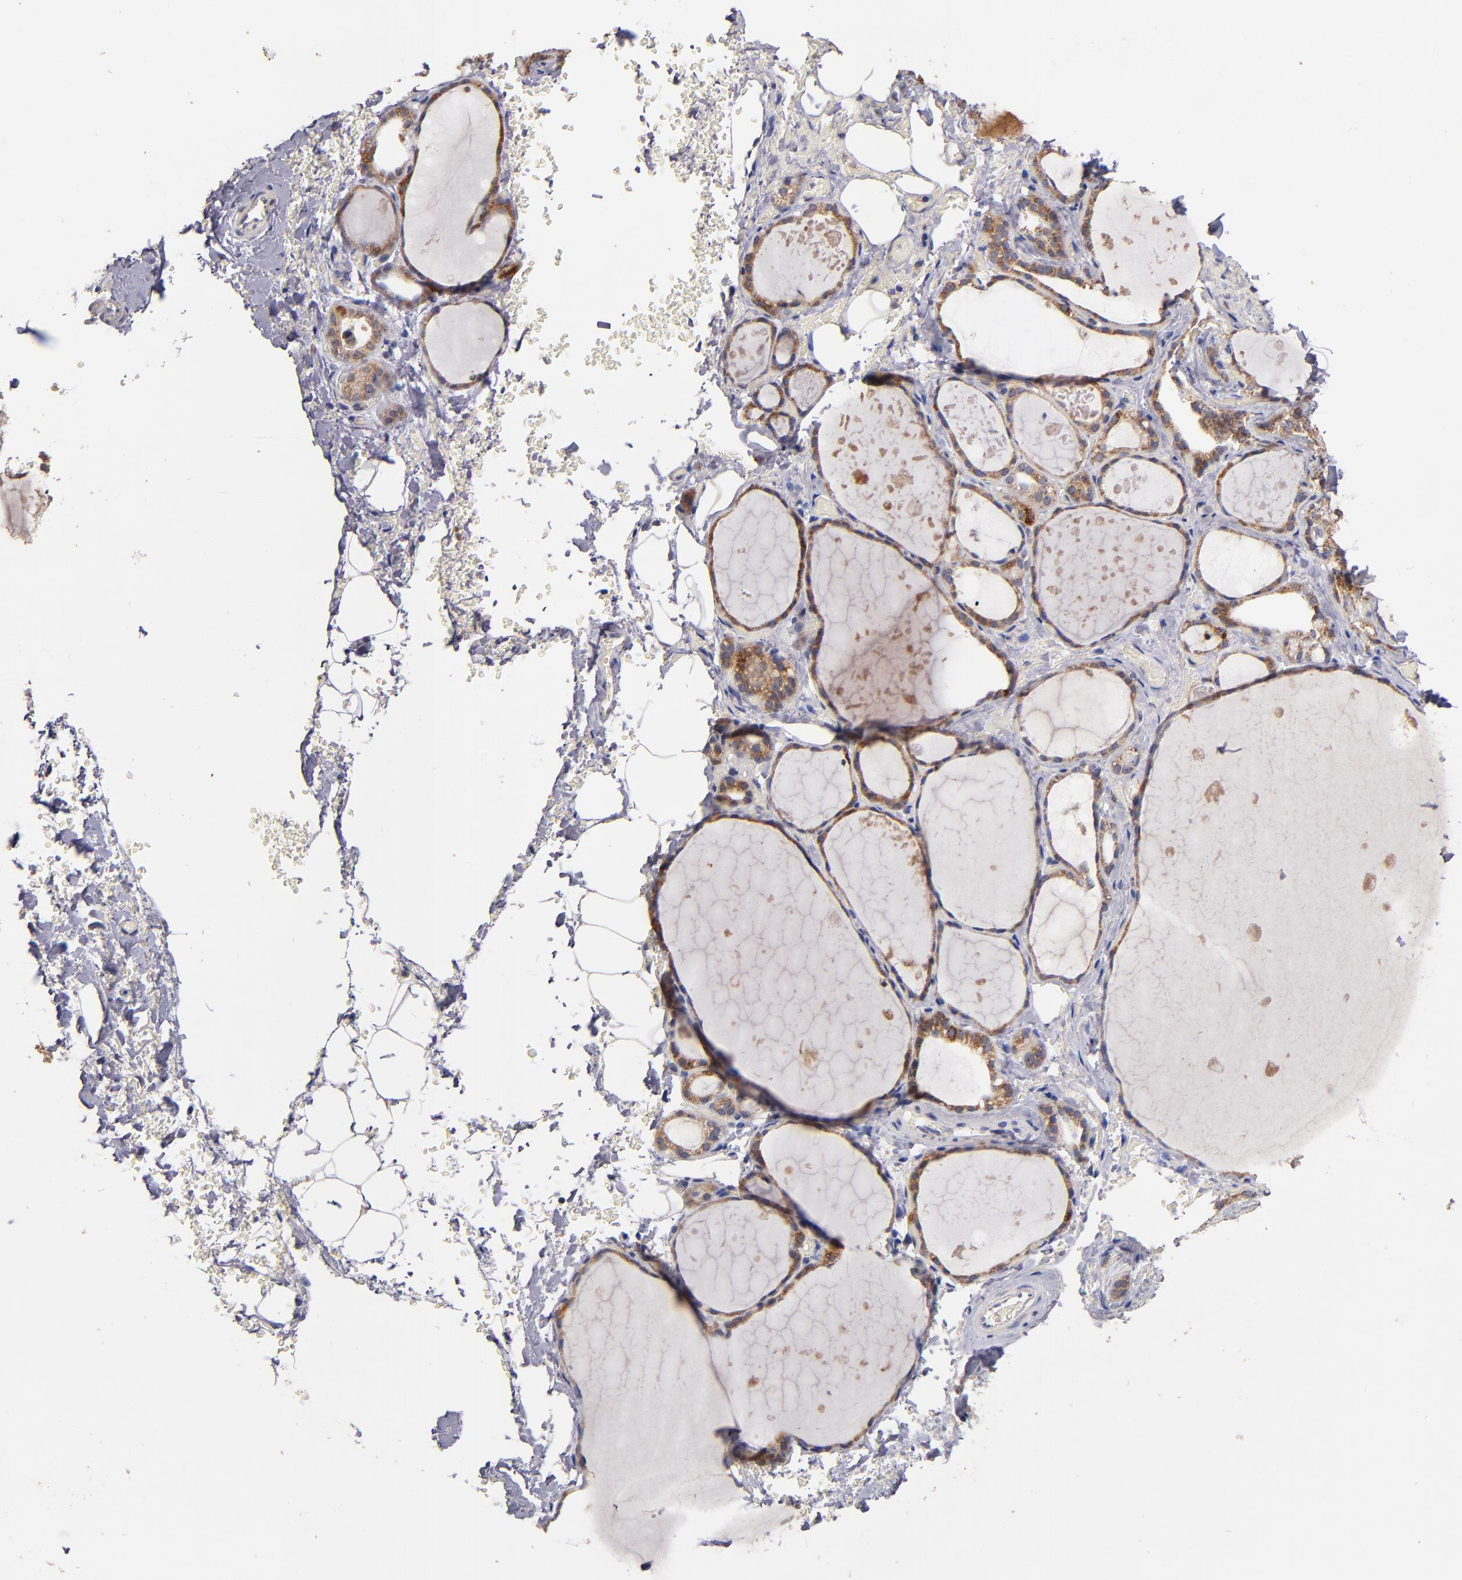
{"staining": {"intensity": "weak", "quantity": ">75%", "location": "cytoplasmic/membranous"}, "tissue": "thyroid gland", "cell_type": "Glandular cells", "image_type": "normal", "snomed": [{"axis": "morphology", "description": "Normal tissue, NOS"}, {"axis": "topography", "description": "Thyroid gland"}], "caption": "Protein analysis of benign thyroid gland shows weak cytoplasmic/membranous expression in approximately >75% of glandular cells.", "gene": "DIABLO", "patient": {"sex": "male", "age": 61}}